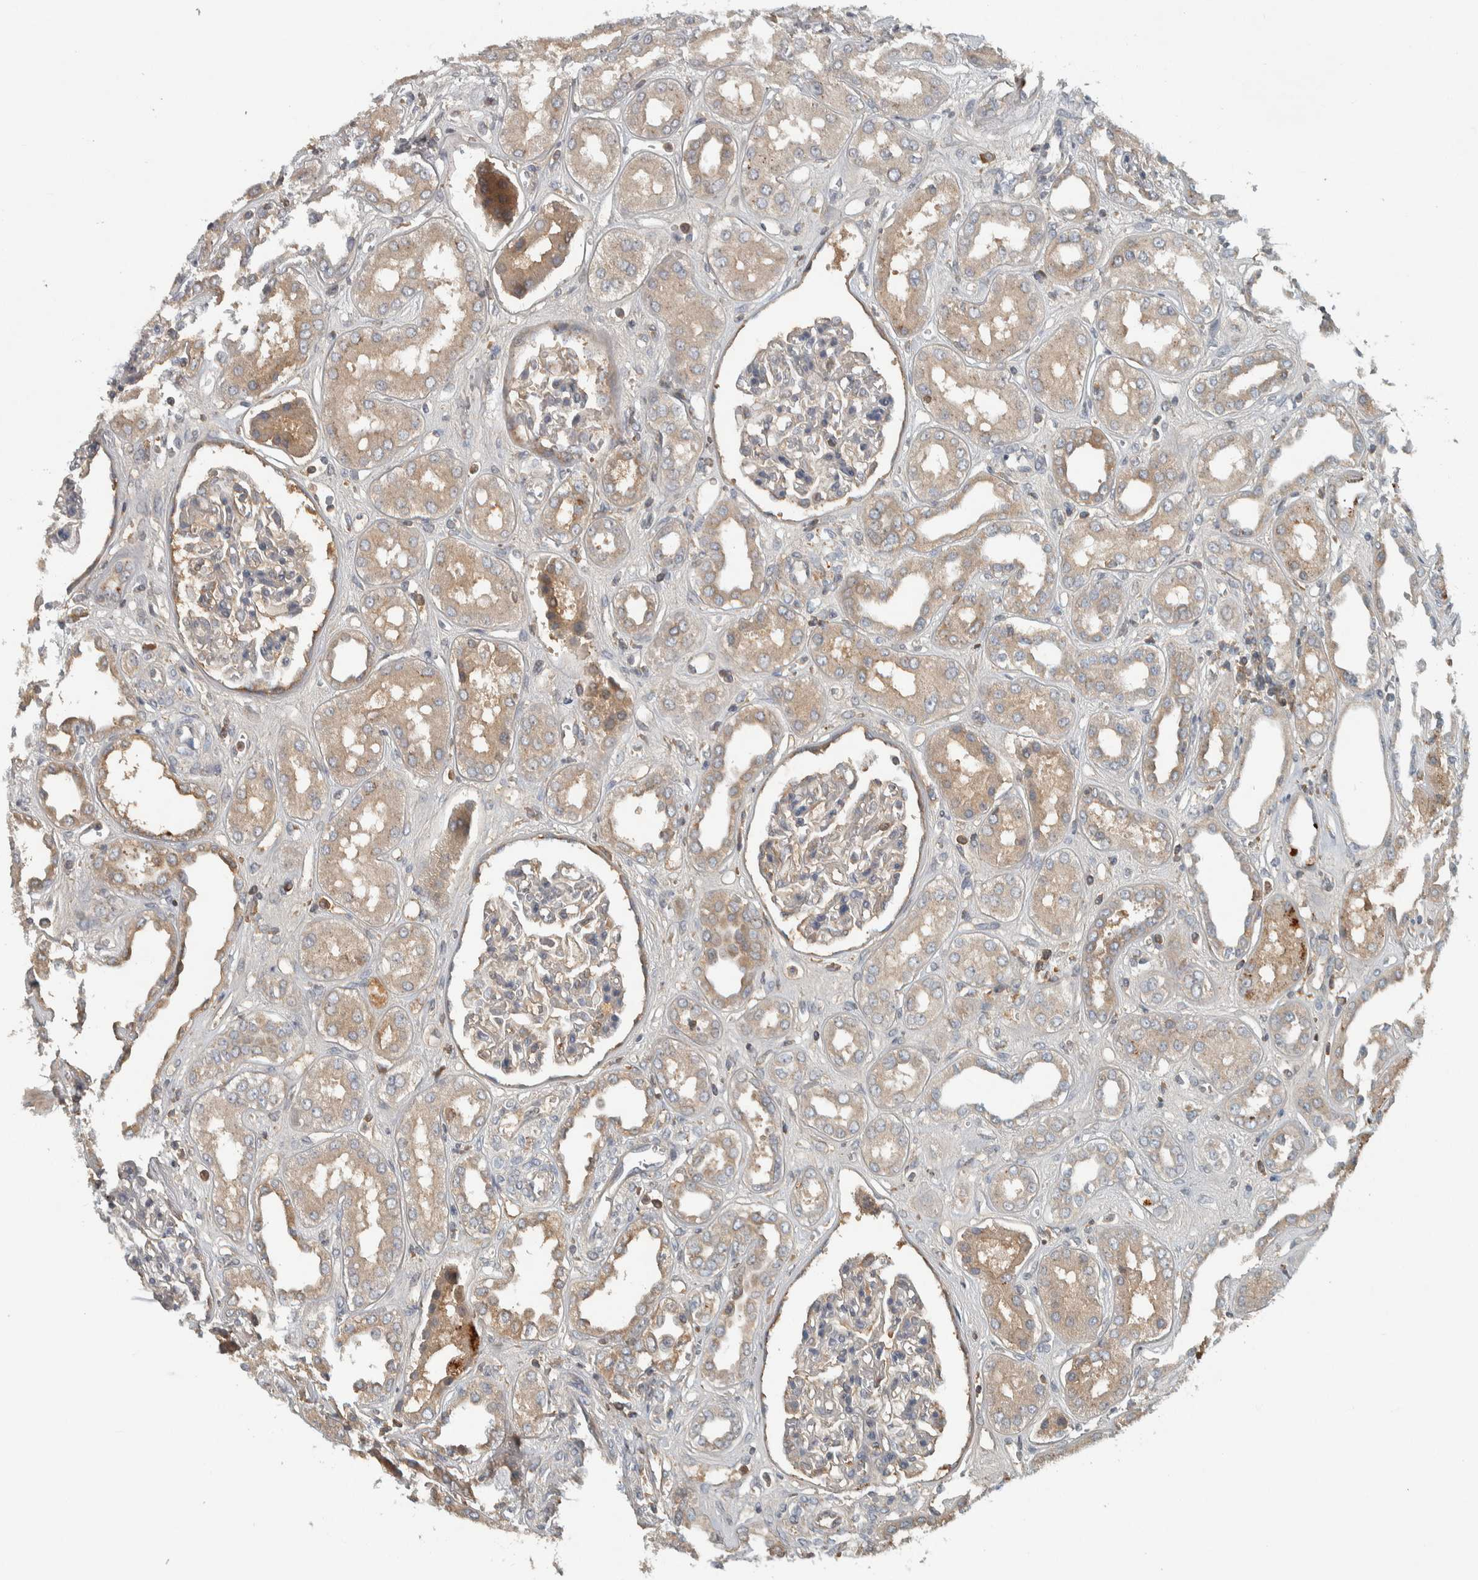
{"staining": {"intensity": "weak", "quantity": "25%-75%", "location": "cytoplasmic/membranous"}, "tissue": "kidney", "cell_type": "Cells in glomeruli", "image_type": "normal", "snomed": [{"axis": "morphology", "description": "Normal tissue, NOS"}, {"axis": "topography", "description": "Kidney"}], "caption": "Human kidney stained with a protein marker displays weak staining in cells in glomeruli.", "gene": "CLCN2", "patient": {"sex": "male", "age": 59}}